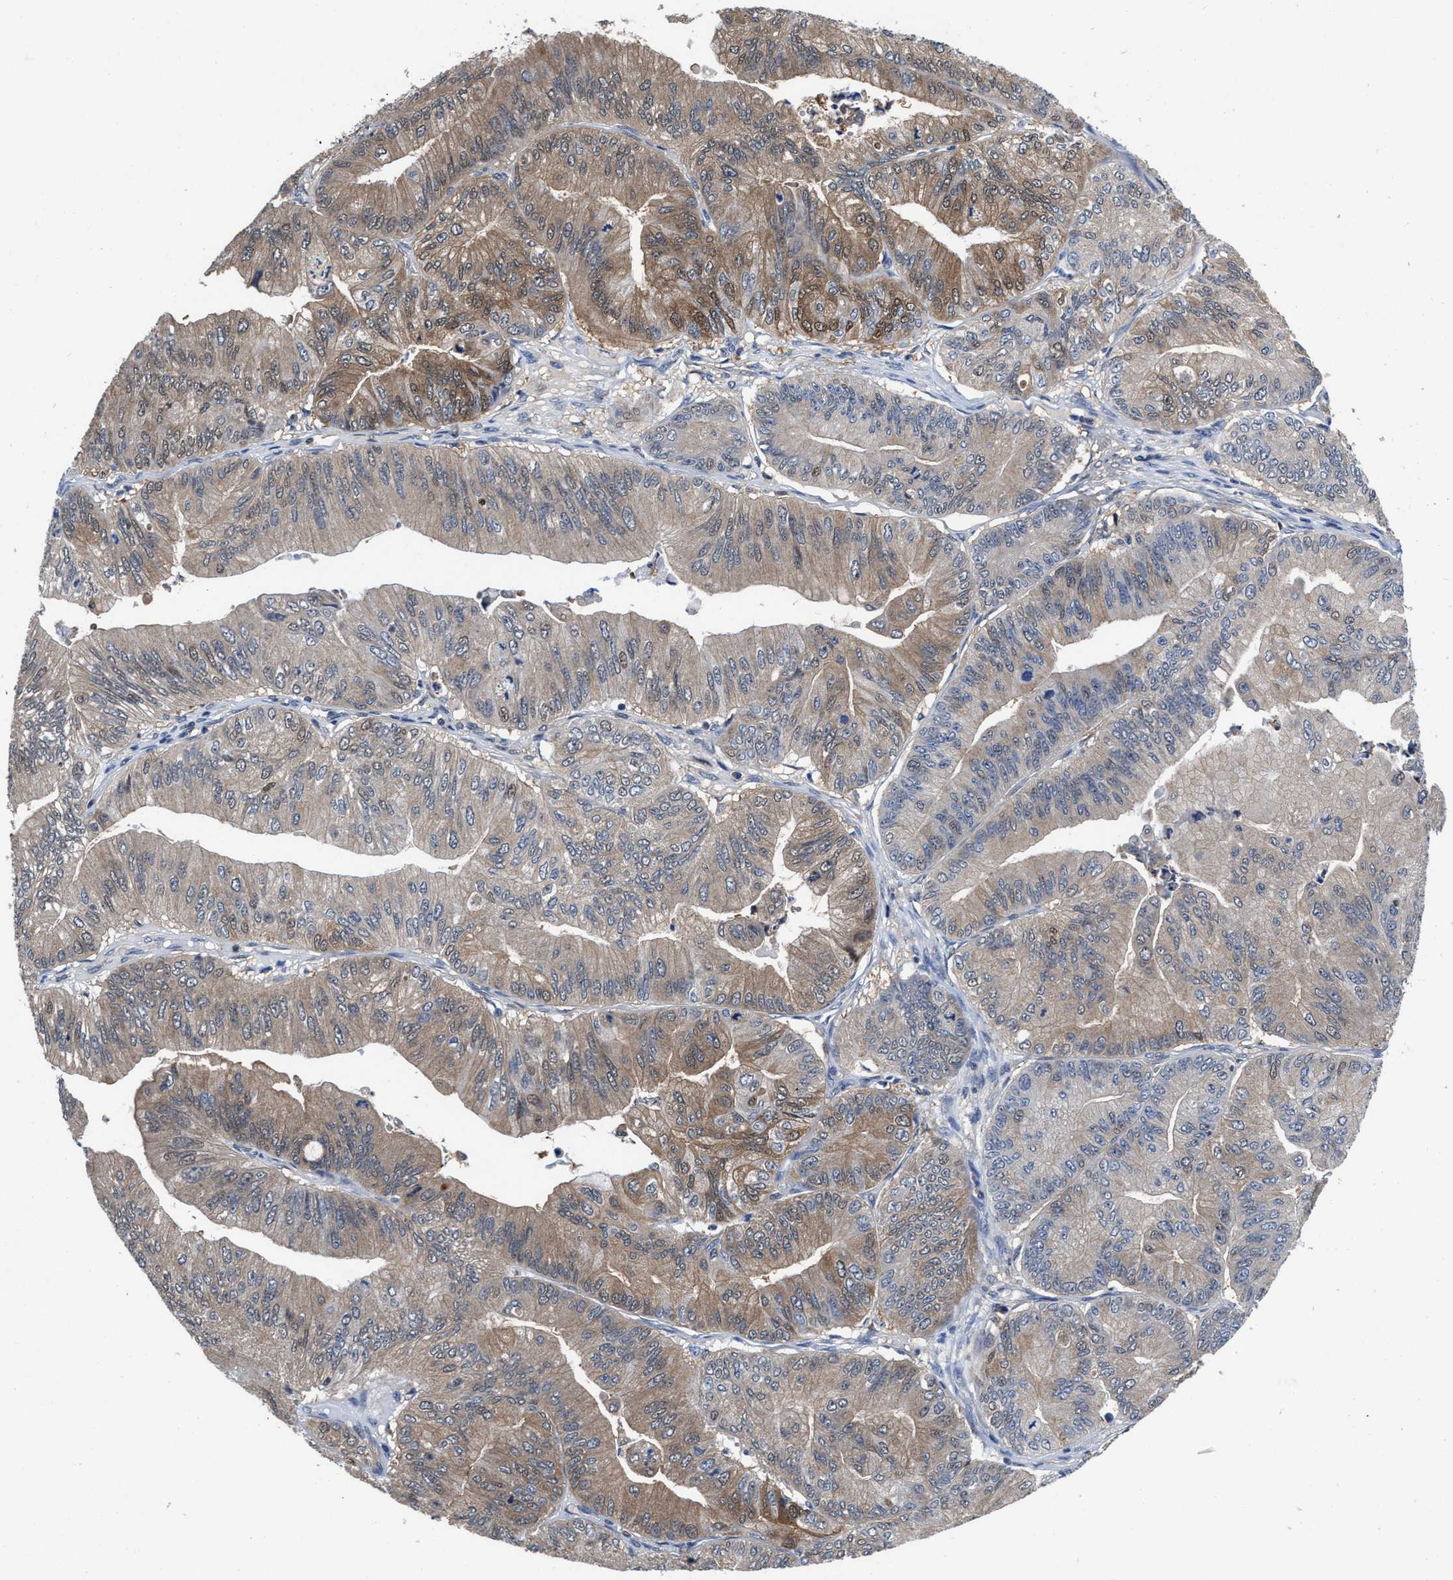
{"staining": {"intensity": "moderate", "quantity": "25%-75%", "location": "cytoplasmic/membranous"}, "tissue": "ovarian cancer", "cell_type": "Tumor cells", "image_type": "cancer", "snomed": [{"axis": "morphology", "description": "Cystadenocarcinoma, mucinous, NOS"}, {"axis": "topography", "description": "Ovary"}], "caption": "A high-resolution micrograph shows immunohistochemistry staining of mucinous cystadenocarcinoma (ovarian), which displays moderate cytoplasmic/membranous positivity in approximately 25%-75% of tumor cells.", "gene": "KIF12", "patient": {"sex": "female", "age": 61}}